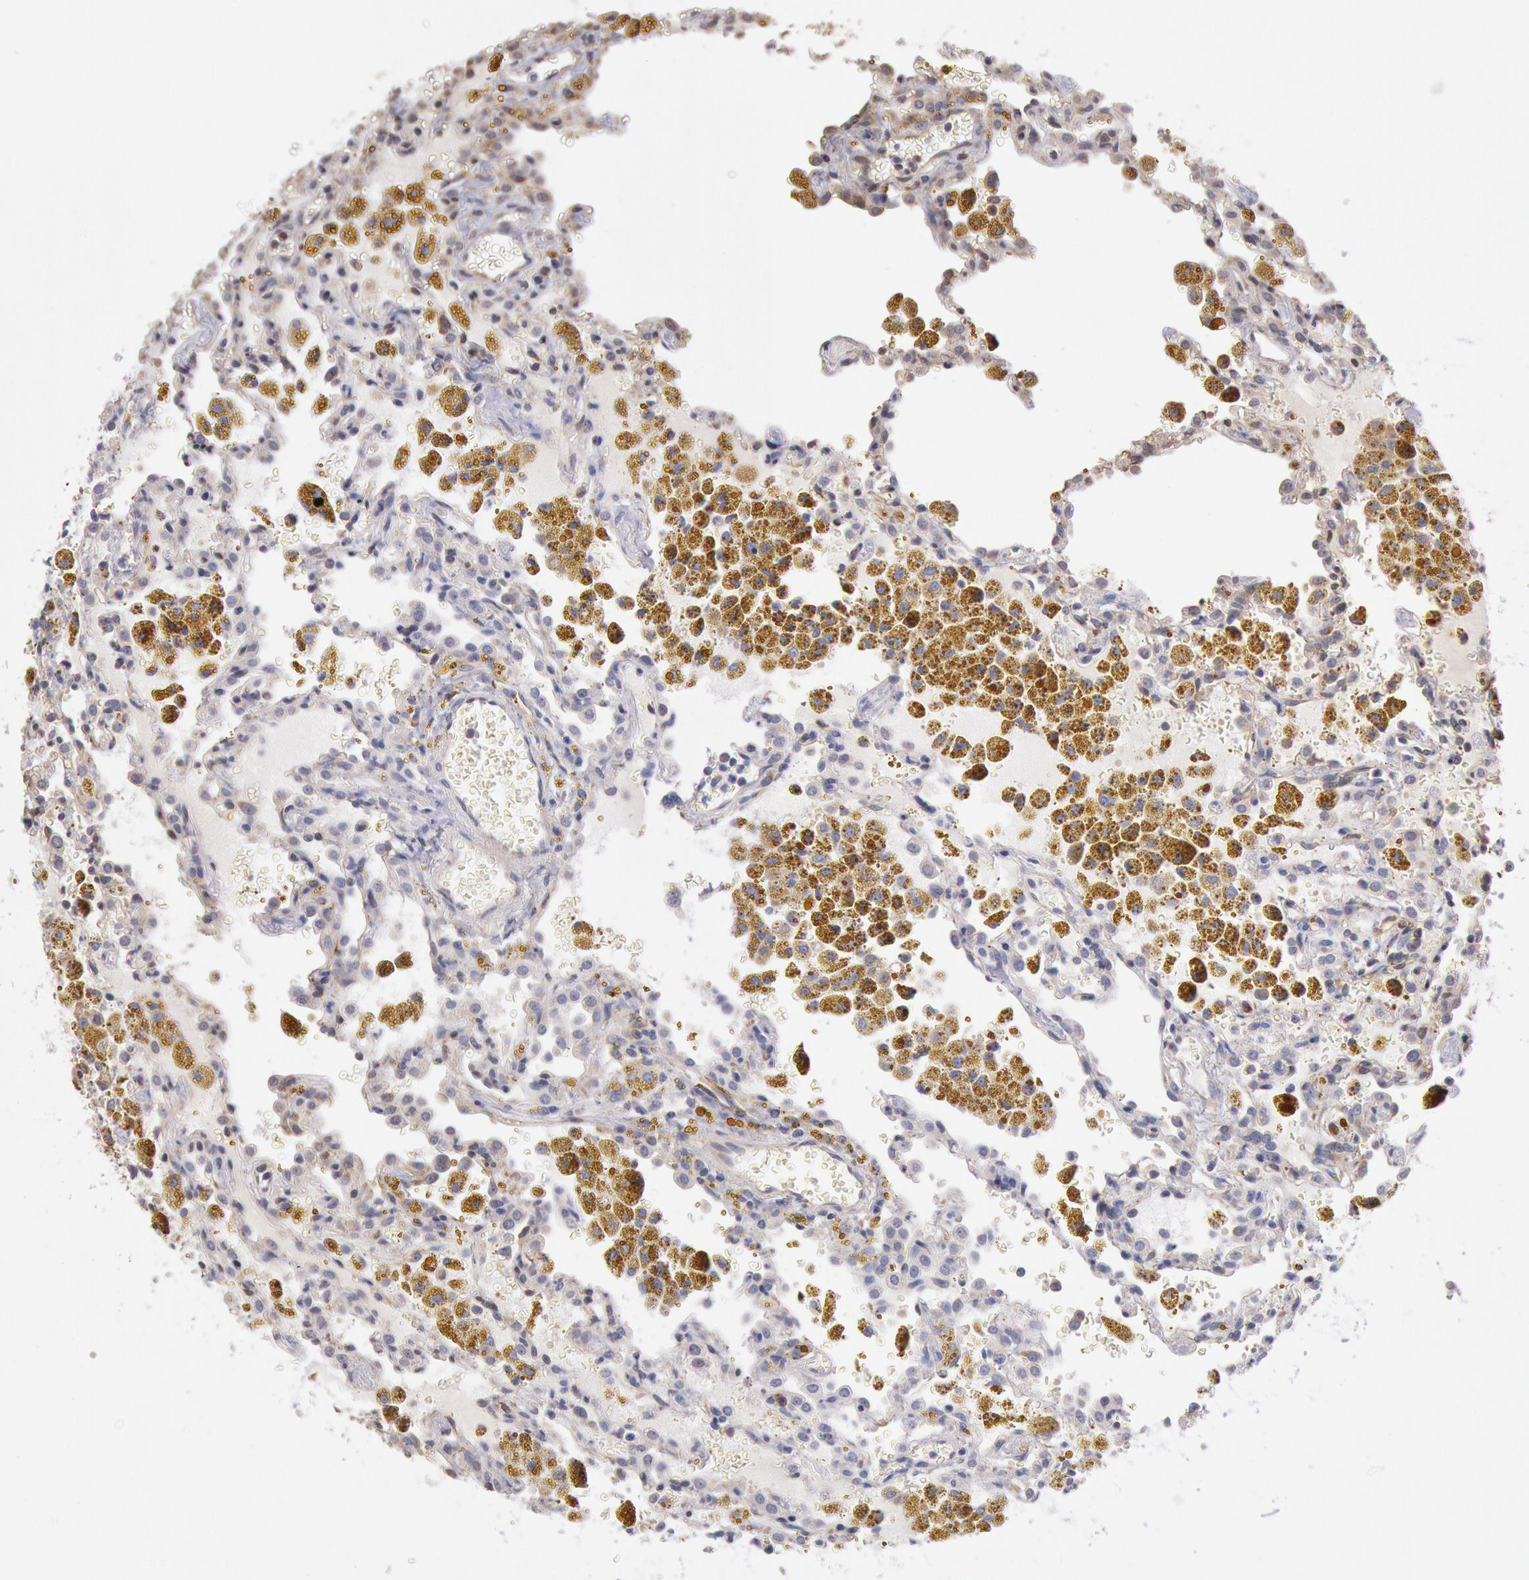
{"staining": {"intensity": "weak", "quantity": ">75%", "location": "cytoplasmic/membranous"}, "tissue": "carcinoid", "cell_type": "Tumor cells", "image_type": "cancer", "snomed": [{"axis": "morphology", "description": "Carcinoid, malignant, NOS"}, {"axis": "topography", "description": "Bronchus"}], "caption": "Brown immunohistochemical staining in human carcinoid reveals weak cytoplasmic/membranous staining in about >75% of tumor cells.", "gene": "DRG1", "patient": {"sex": "male", "age": 55}}